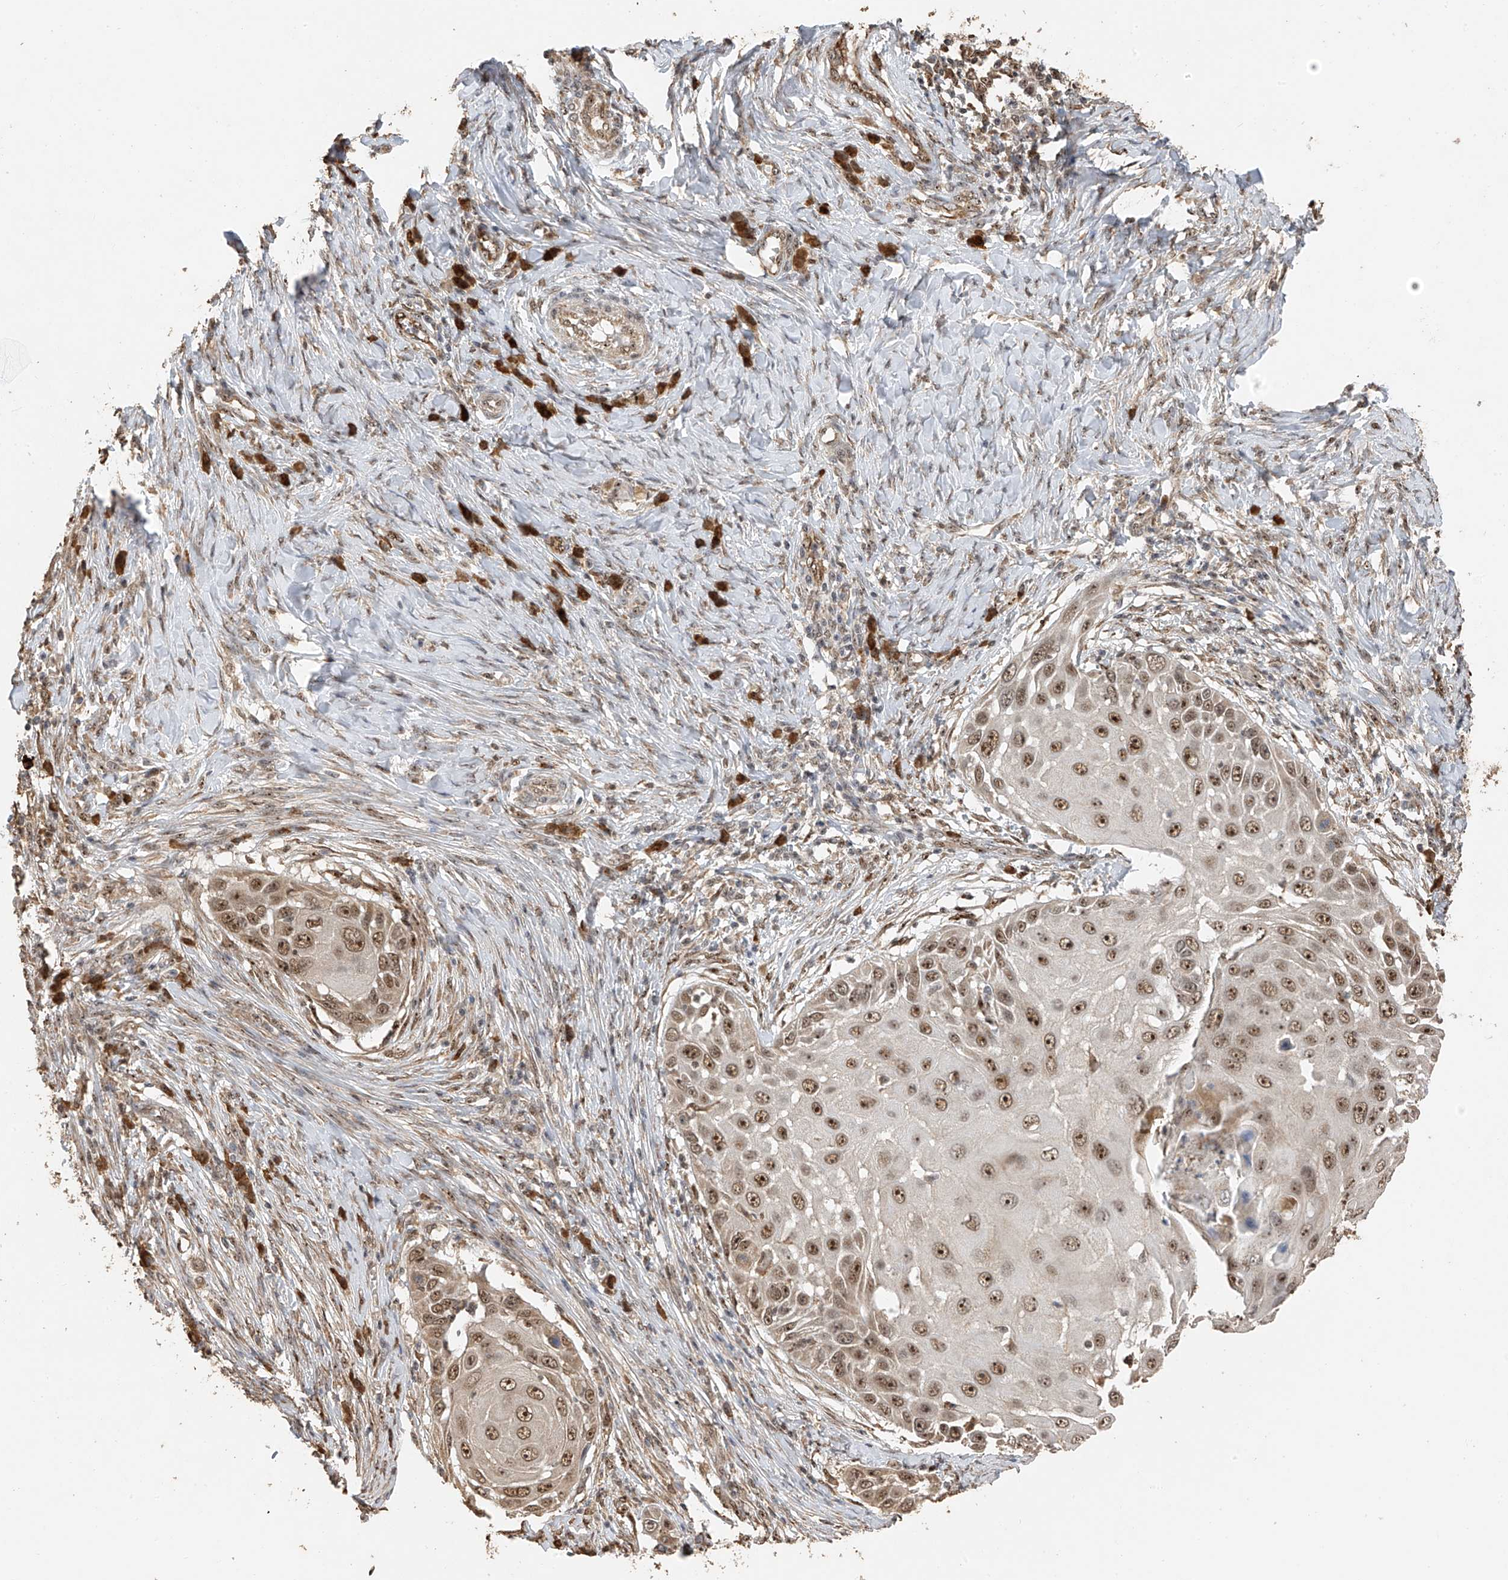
{"staining": {"intensity": "strong", "quantity": "25%-75%", "location": "nuclear"}, "tissue": "skin cancer", "cell_type": "Tumor cells", "image_type": "cancer", "snomed": [{"axis": "morphology", "description": "Squamous cell carcinoma, NOS"}, {"axis": "topography", "description": "Skin"}], "caption": "About 25%-75% of tumor cells in human skin cancer (squamous cell carcinoma) exhibit strong nuclear protein staining as visualized by brown immunohistochemical staining.", "gene": "ERLEC1", "patient": {"sex": "female", "age": 44}}